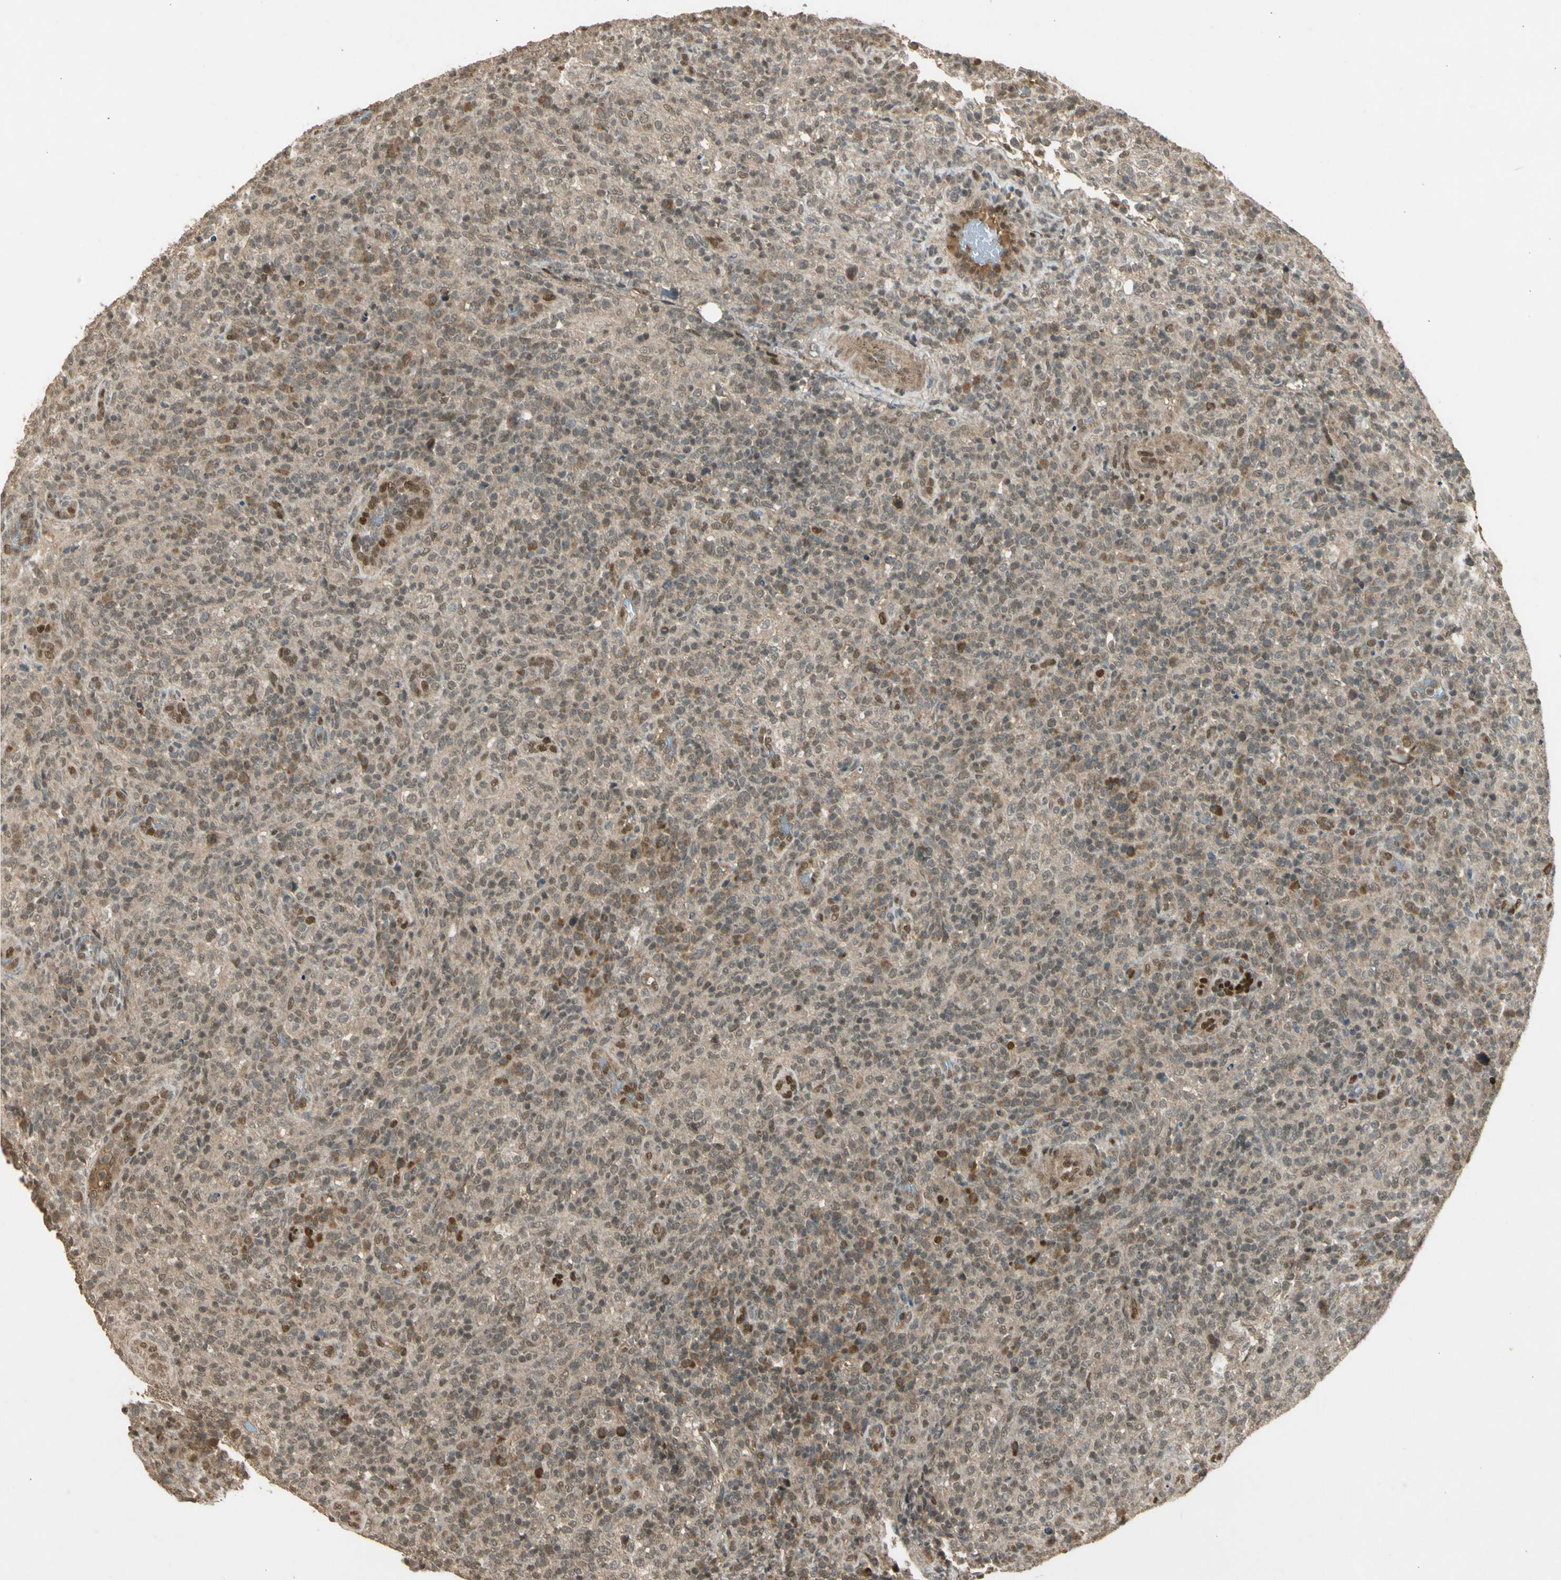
{"staining": {"intensity": "weak", "quantity": ">75%", "location": "cytoplasmic/membranous,nuclear"}, "tissue": "lymphoma", "cell_type": "Tumor cells", "image_type": "cancer", "snomed": [{"axis": "morphology", "description": "Malignant lymphoma, non-Hodgkin's type, High grade"}, {"axis": "topography", "description": "Lymph node"}], "caption": "Protein analysis of high-grade malignant lymphoma, non-Hodgkin's type tissue reveals weak cytoplasmic/membranous and nuclear positivity in about >75% of tumor cells.", "gene": "GMEB2", "patient": {"sex": "female", "age": 76}}